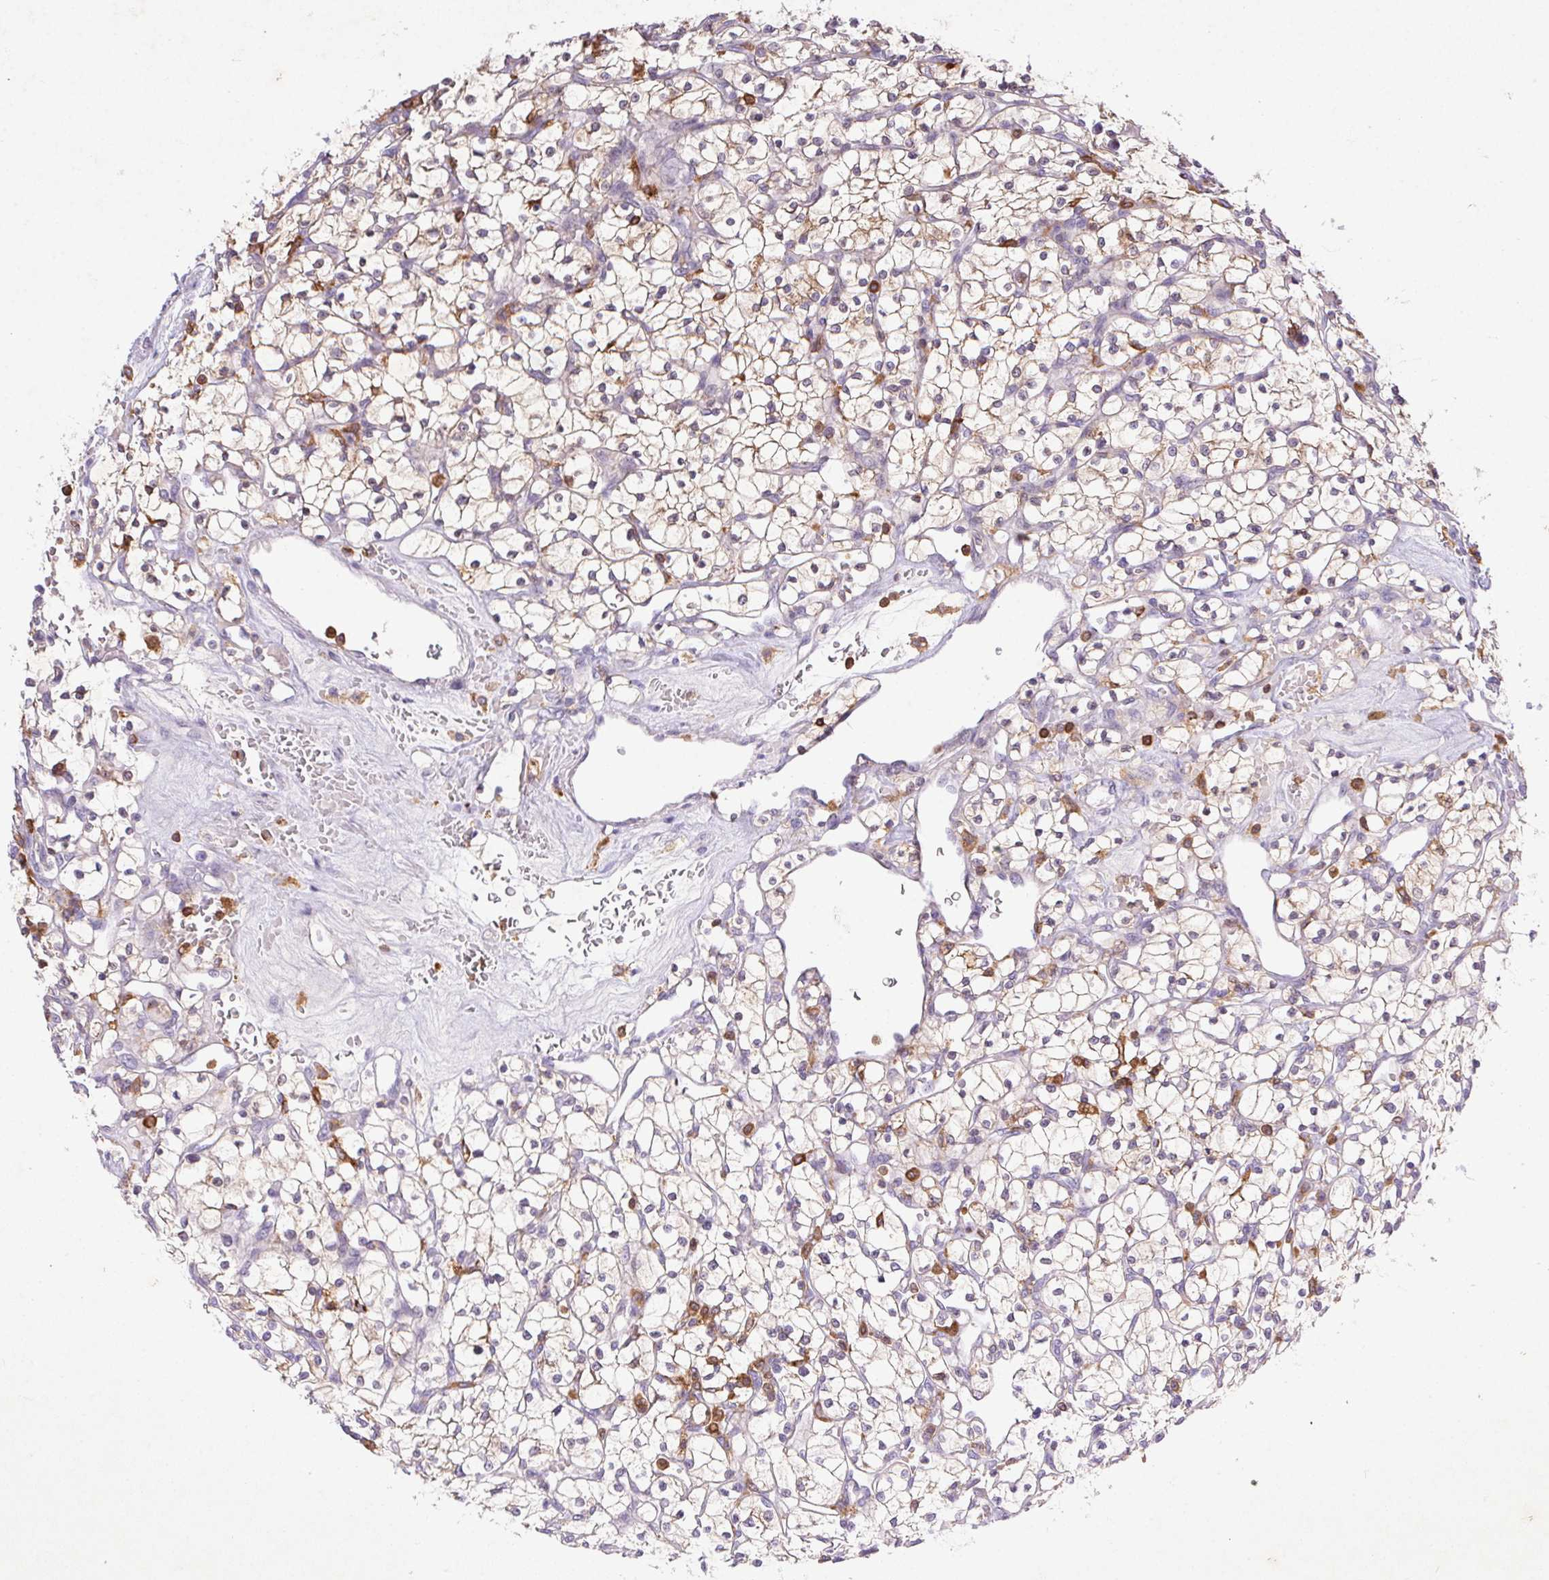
{"staining": {"intensity": "weak", "quantity": "25%-75%", "location": "cytoplasmic/membranous"}, "tissue": "renal cancer", "cell_type": "Tumor cells", "image_type": "cancer", "snomed": [{"axis": "morphology", "description": "Adenocarcinoma, NOS"}, {"axis": "topography", "description": "Kidney"}], "caption": "Weak cytoplasmic/membranous expression for a protein is appreciated in approximately 25%-75% of tumor cells of adenocarcinoma (renal) using immunohistochemistry.", "gene": "APBB1IP", "patient": {"sex": "female", "age": 64}}